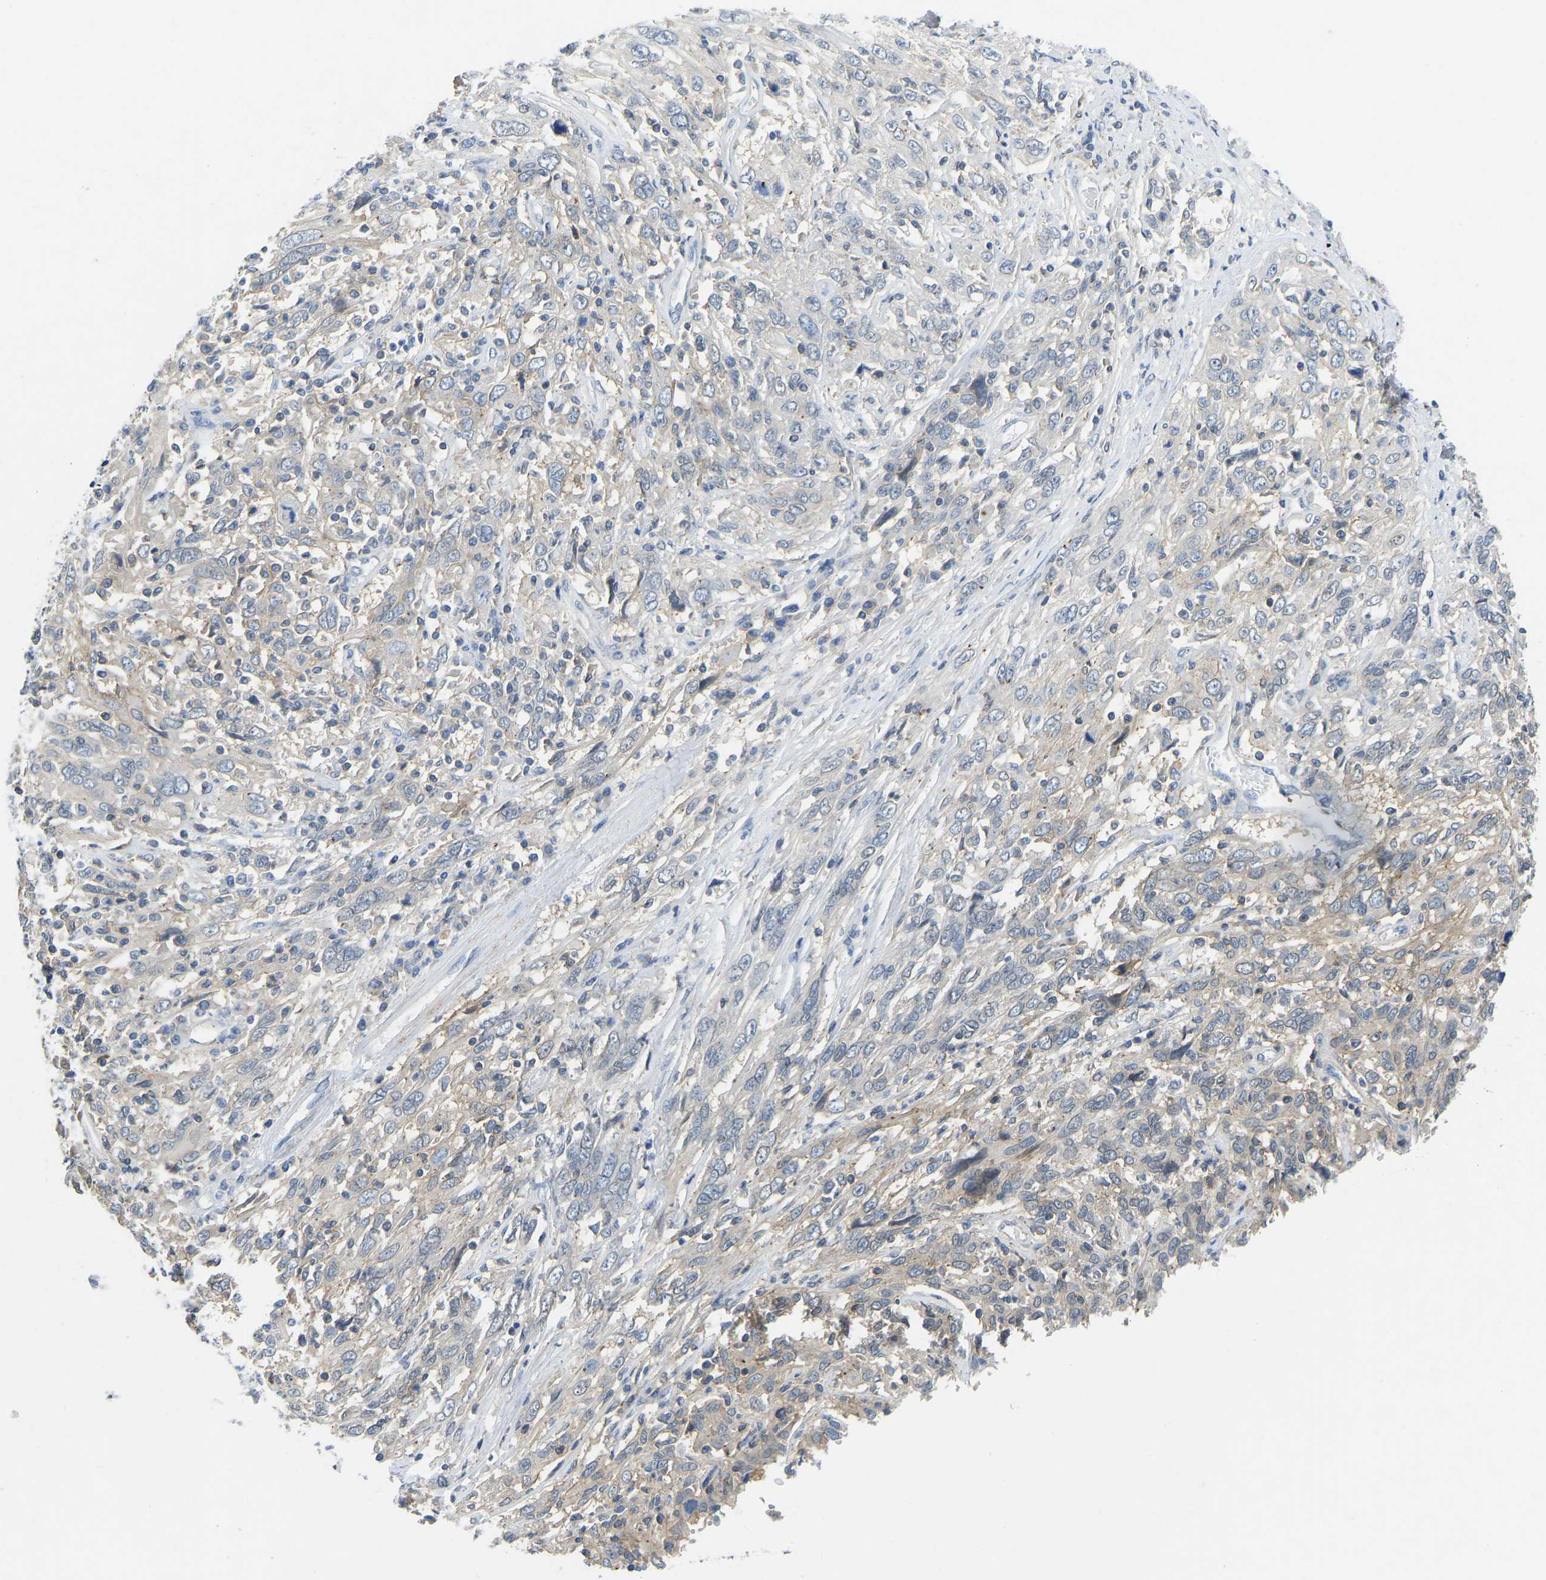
{"staining": {"intensity": "negative", "quantity": "none", "location": "none"}, "tissue": "cervical cancer", "cell_type": "Tumor cells", "image_type": "cancer", "snomed": [{"axis": "morphology", "description": "Squamous cell carcinoma, NOS"}, {"axis": "topography", "description": "Cervix"}], "caption": "Image shows no significant protein positivity in tumor cells of cervical cancer.", "gene": "NDRG3", "patient": {"sex": "female", "age": 46}}